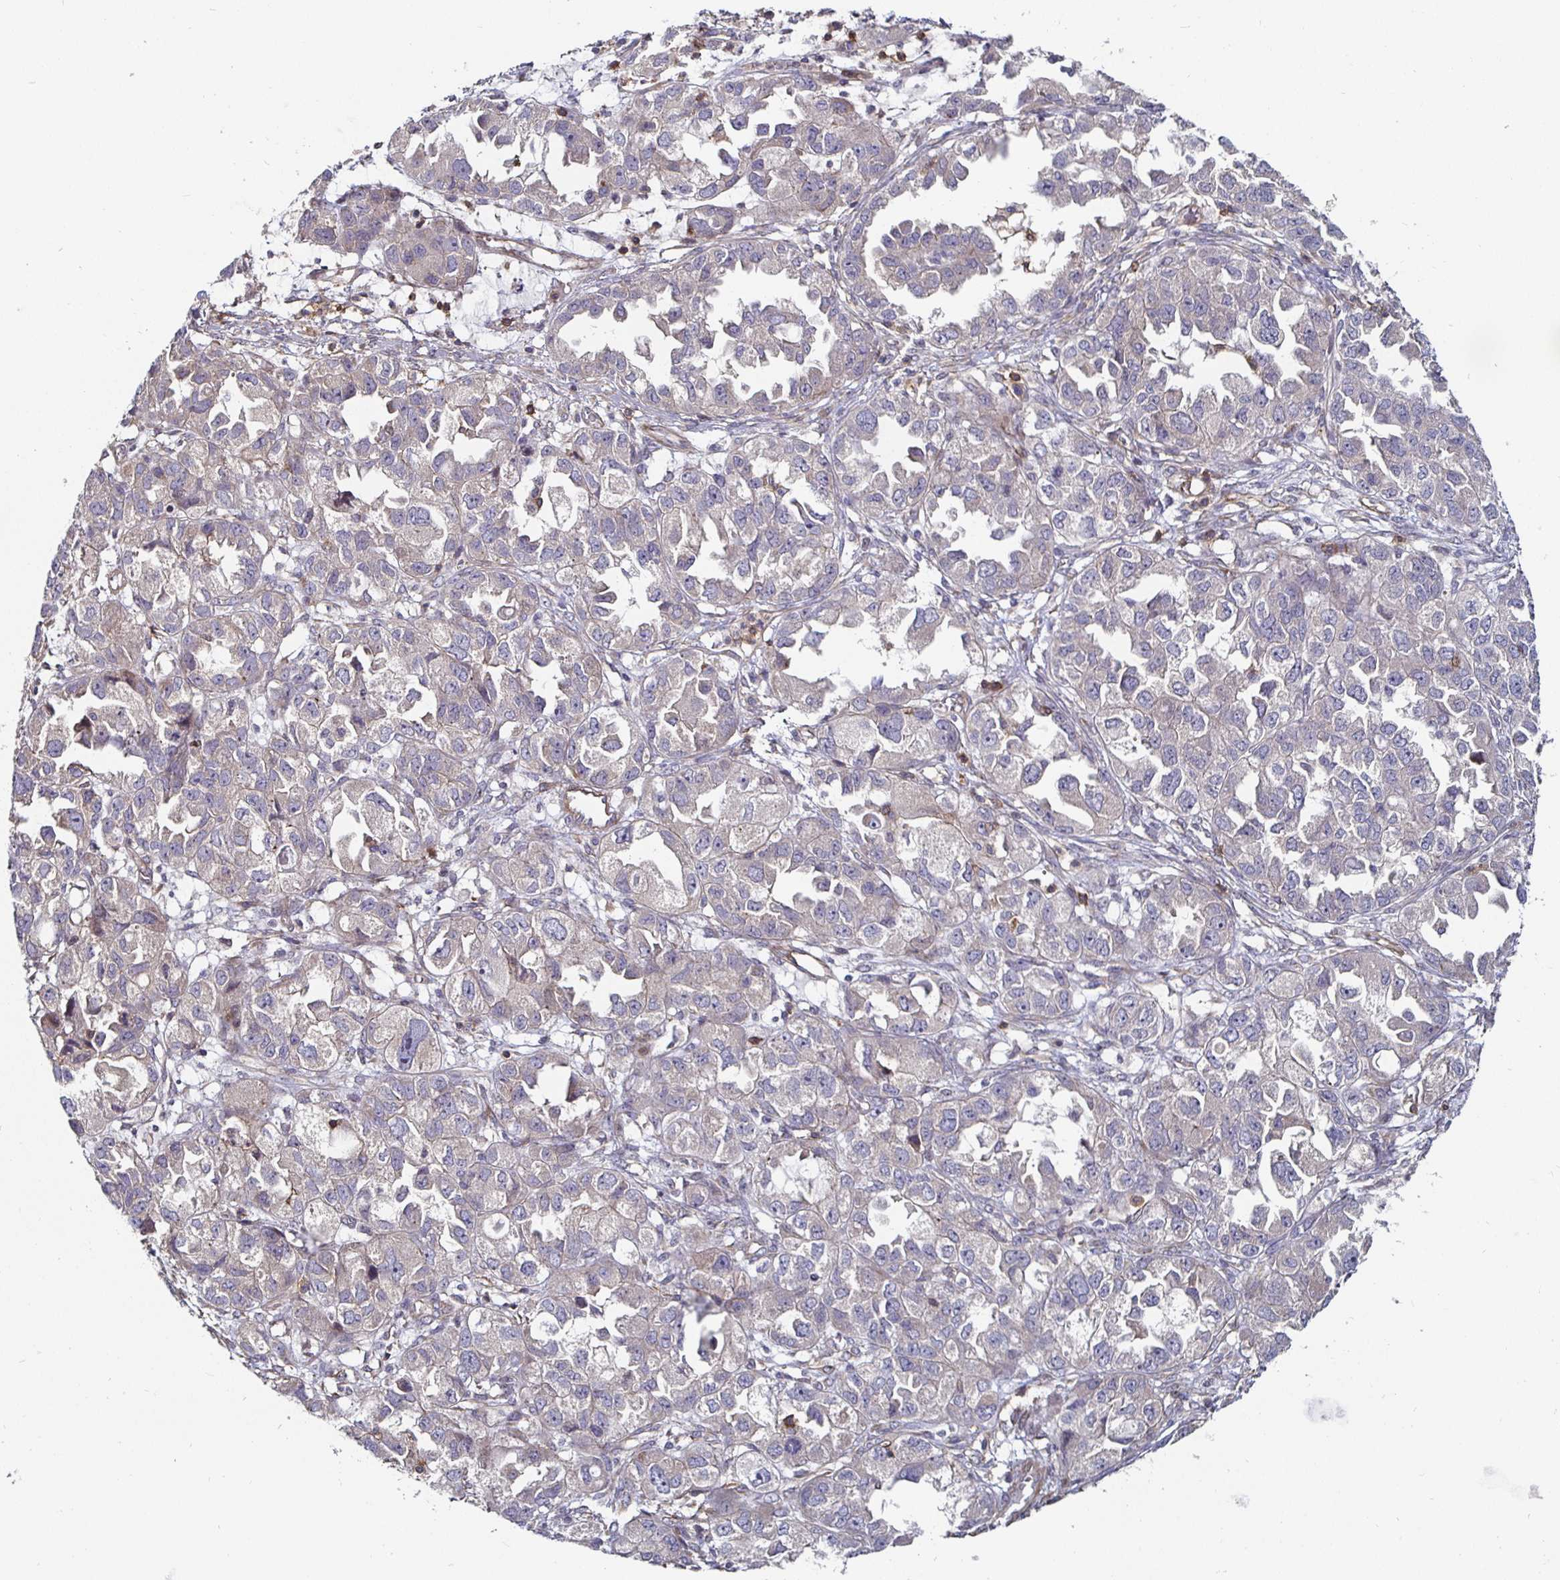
{"staining": {"intensity": "weak", "quantity": "<25%", "location": "cytoplasmic/membranous"}, "tissue": "ovarian cancer", "cell_type": "Tumor cells", "image_type": "cancer", "snomed": [{"axis": "morphology", "description": "Cystadenocarcinoma, serous, NOS"}, {"axis": "topography", "description": "Ovary"}], "caption": "Micrograph shows no significant protein positivity in tumor cells of ovarian cancer (serous cystadenocarcinoma).", "gene": "GJA4", "patient": {"sex": "female", "age": 84}}